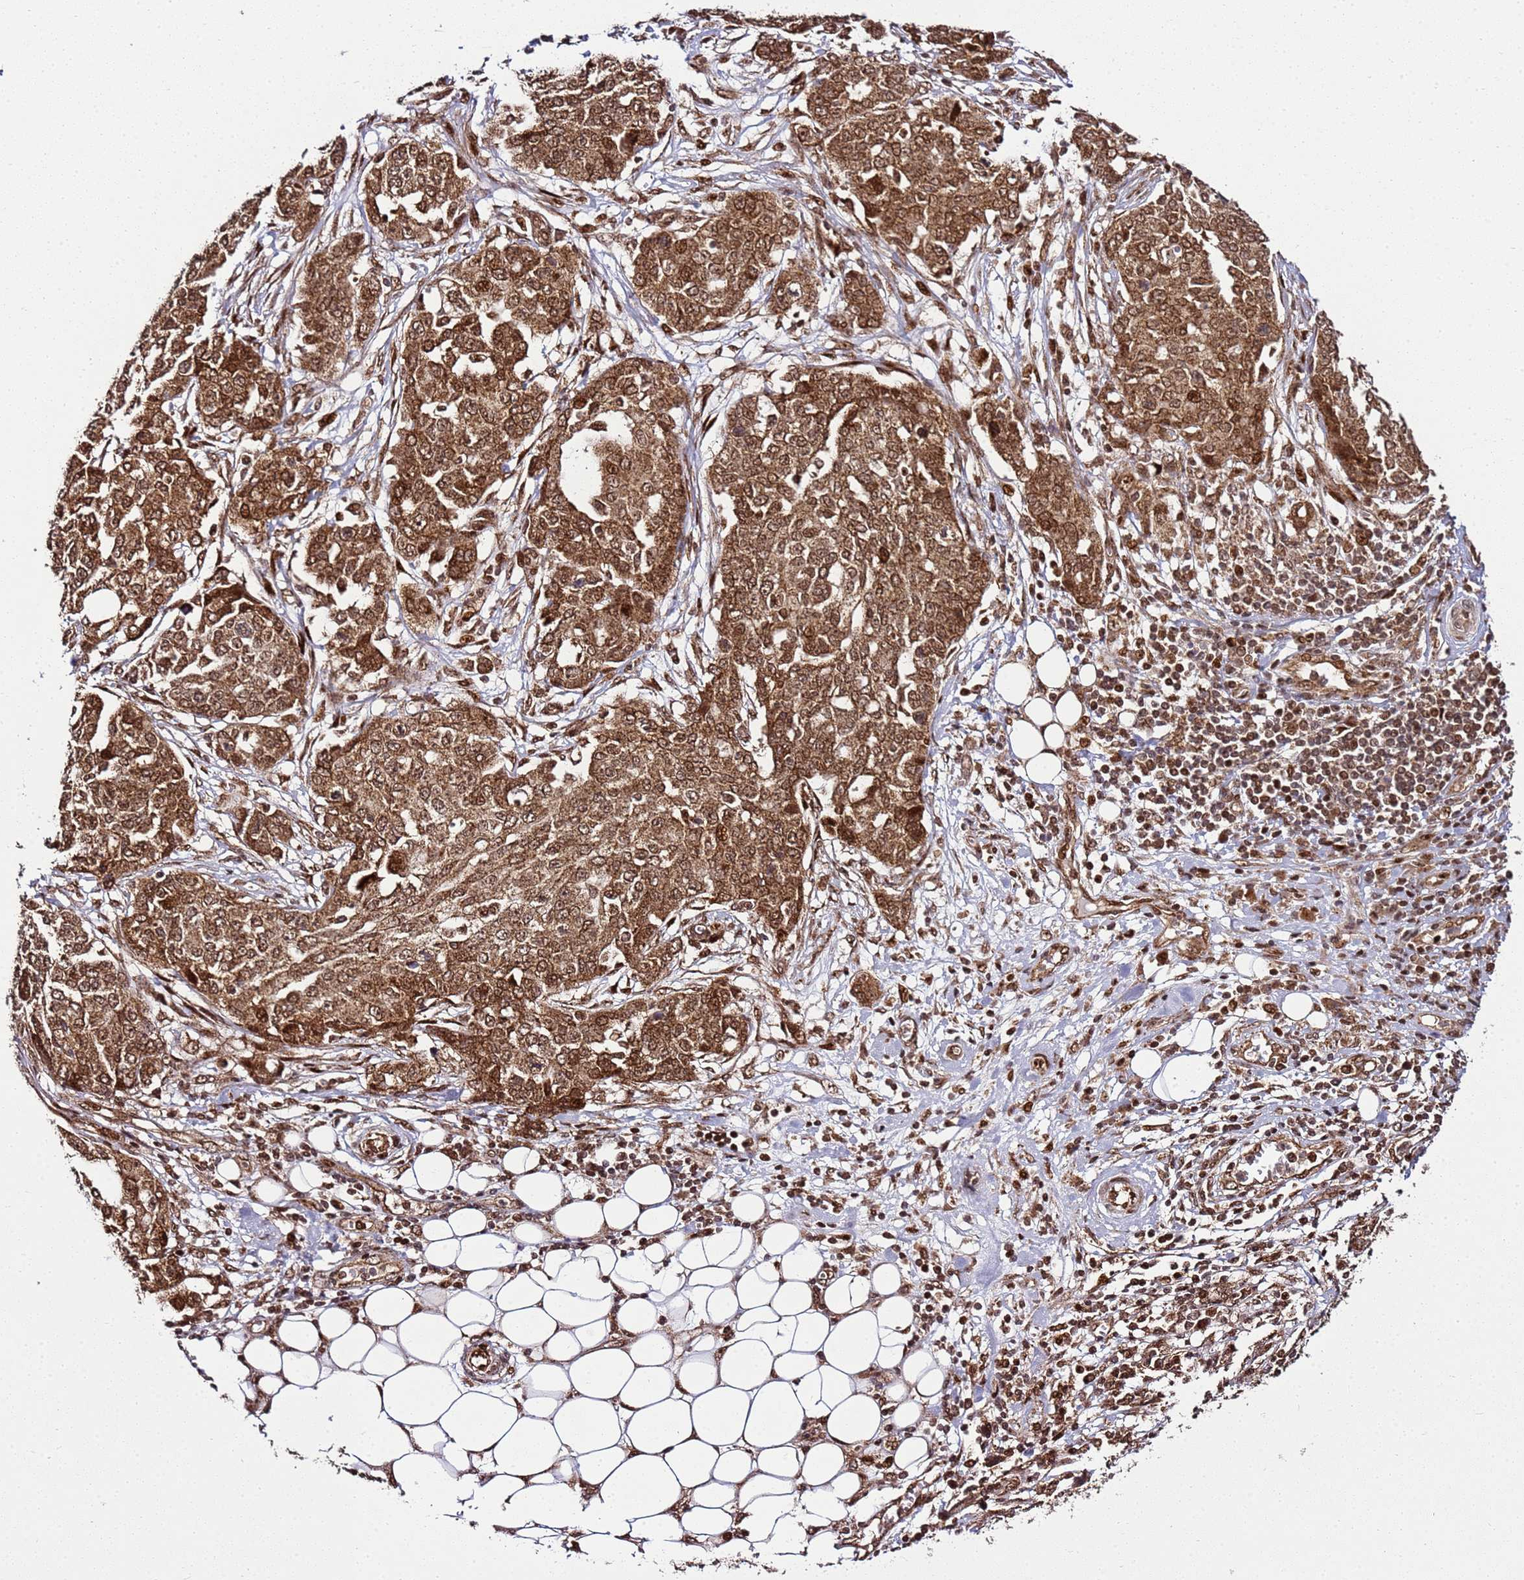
{"staining": {"intensity": "moderate", "quantity": ">75%", "location": "cytoplasmic/membranous,nuclear"}, "tissue": "ovarian cancer", "cell_type": "Tumor cells", "image_type": "cancer", "snomed": [{"axis": "morphology", "description": "Cystadenocarcinoma, serous, NOS"}, {"axis": "topography", "description": "Soft tissue"}, {"axis": "topography", "description": "Ovary"}], "caption": "Tumor cells exhibit medium levels of moderate cytoplasmic/membranous and nuclear staining in about >75% of cells in serous cystadenocarcinoma (ovarian). (IHC, brightfield microscopy, high magnification).", "gene": "PEX14", "patient": {"sex": "female", "age": 57}}